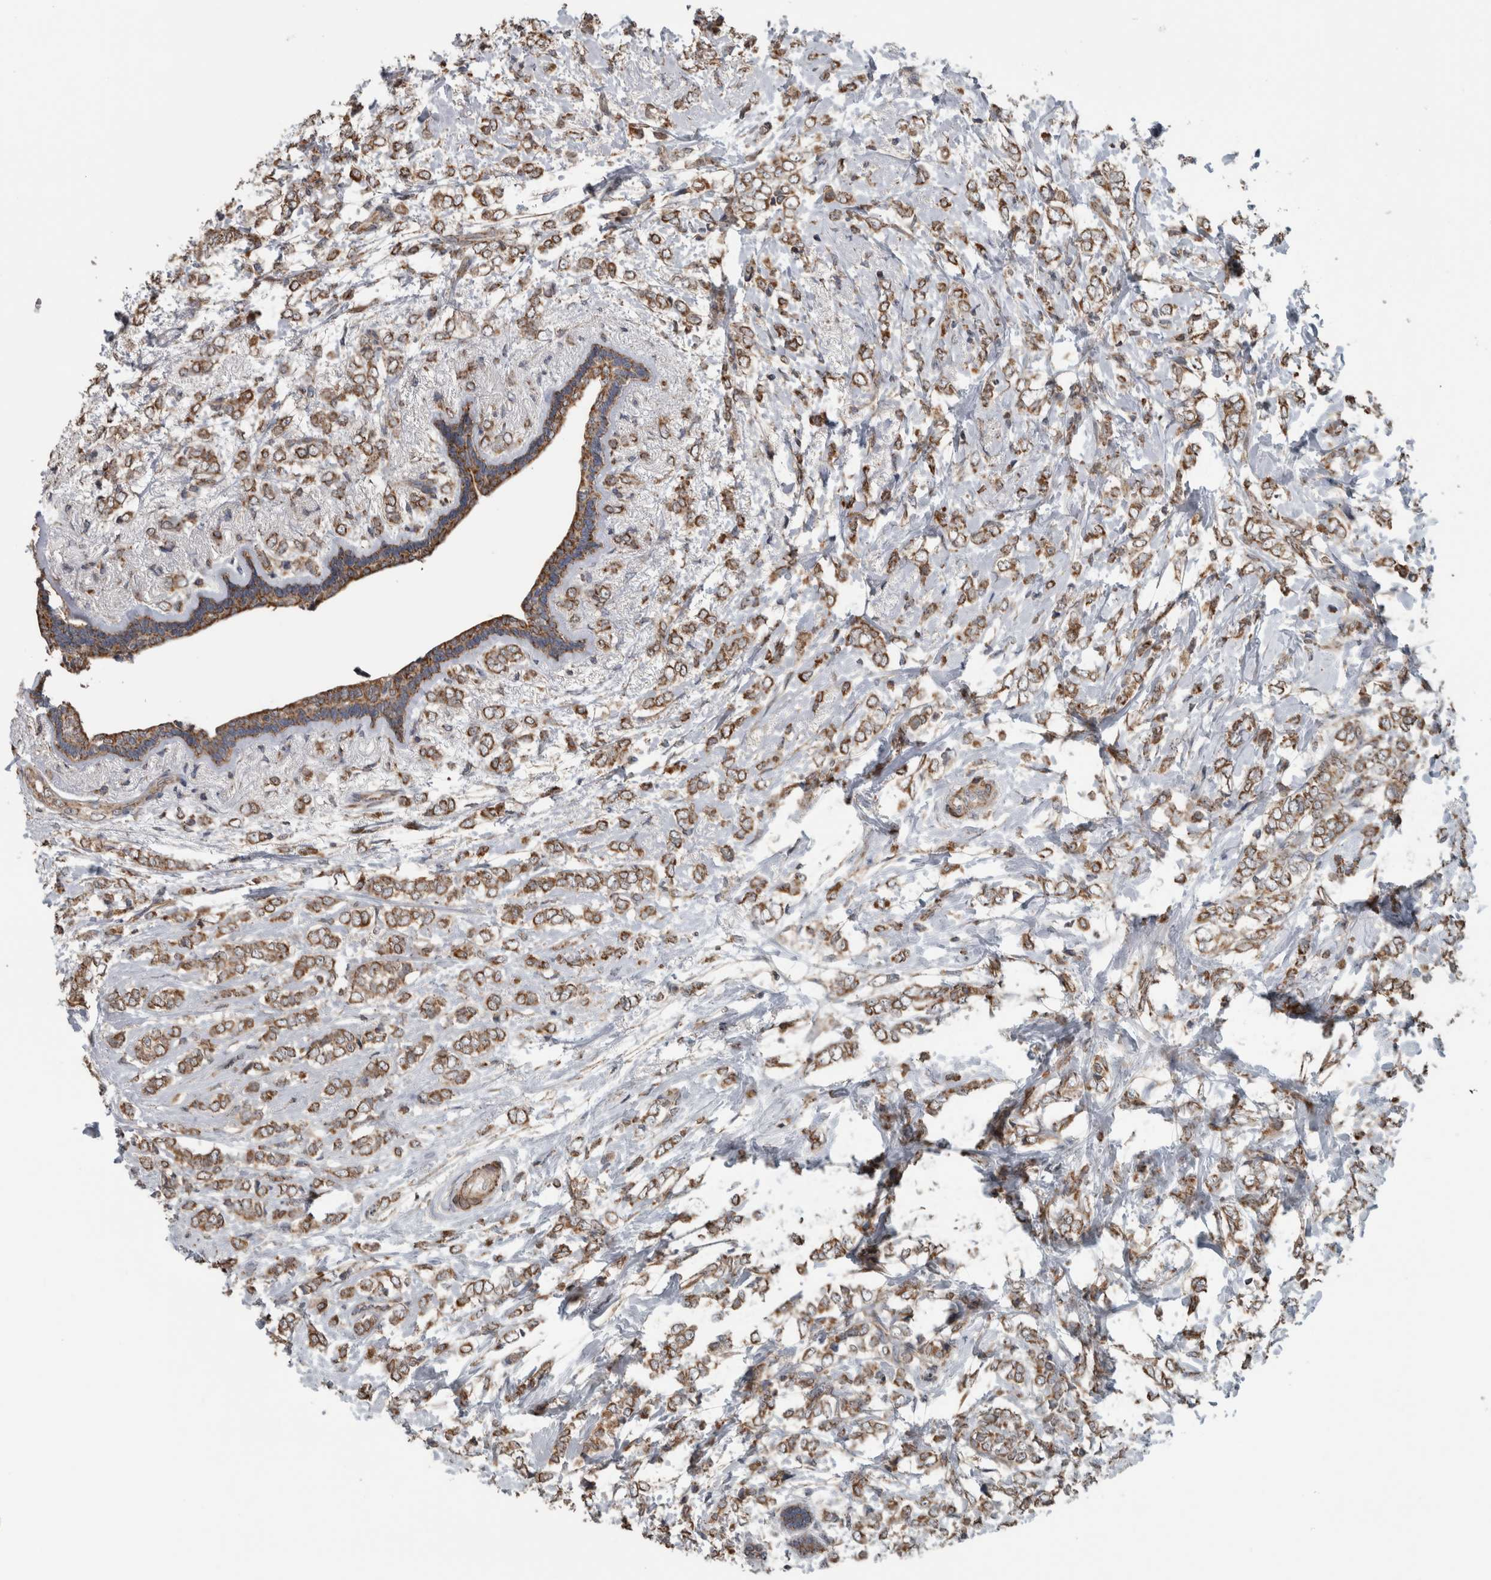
{"staining": {"intensity": "moderate", "quantity": ">75%", "location": "cytoplasmic/membranous"}, "tissue": "breast cancer", "cell_type": "Tumor cells", "image_type": "cancer", "snomed": [{"axis": "morphology", "description": "Normal tissue, NOS"}, {"axis": "morphology", "description": "Lobular carcinoma"}, {"axis": "topography", "description": "Breast"}], "caption": "Immunohistochemical staining of lobular carcinoma (breast) displays medium levels of moderate cytoplasmic/membranous protein staining in about >75% of tumor cells.", "gene": "ARMC1", "patient": {"sex": "female", "age": 47}}